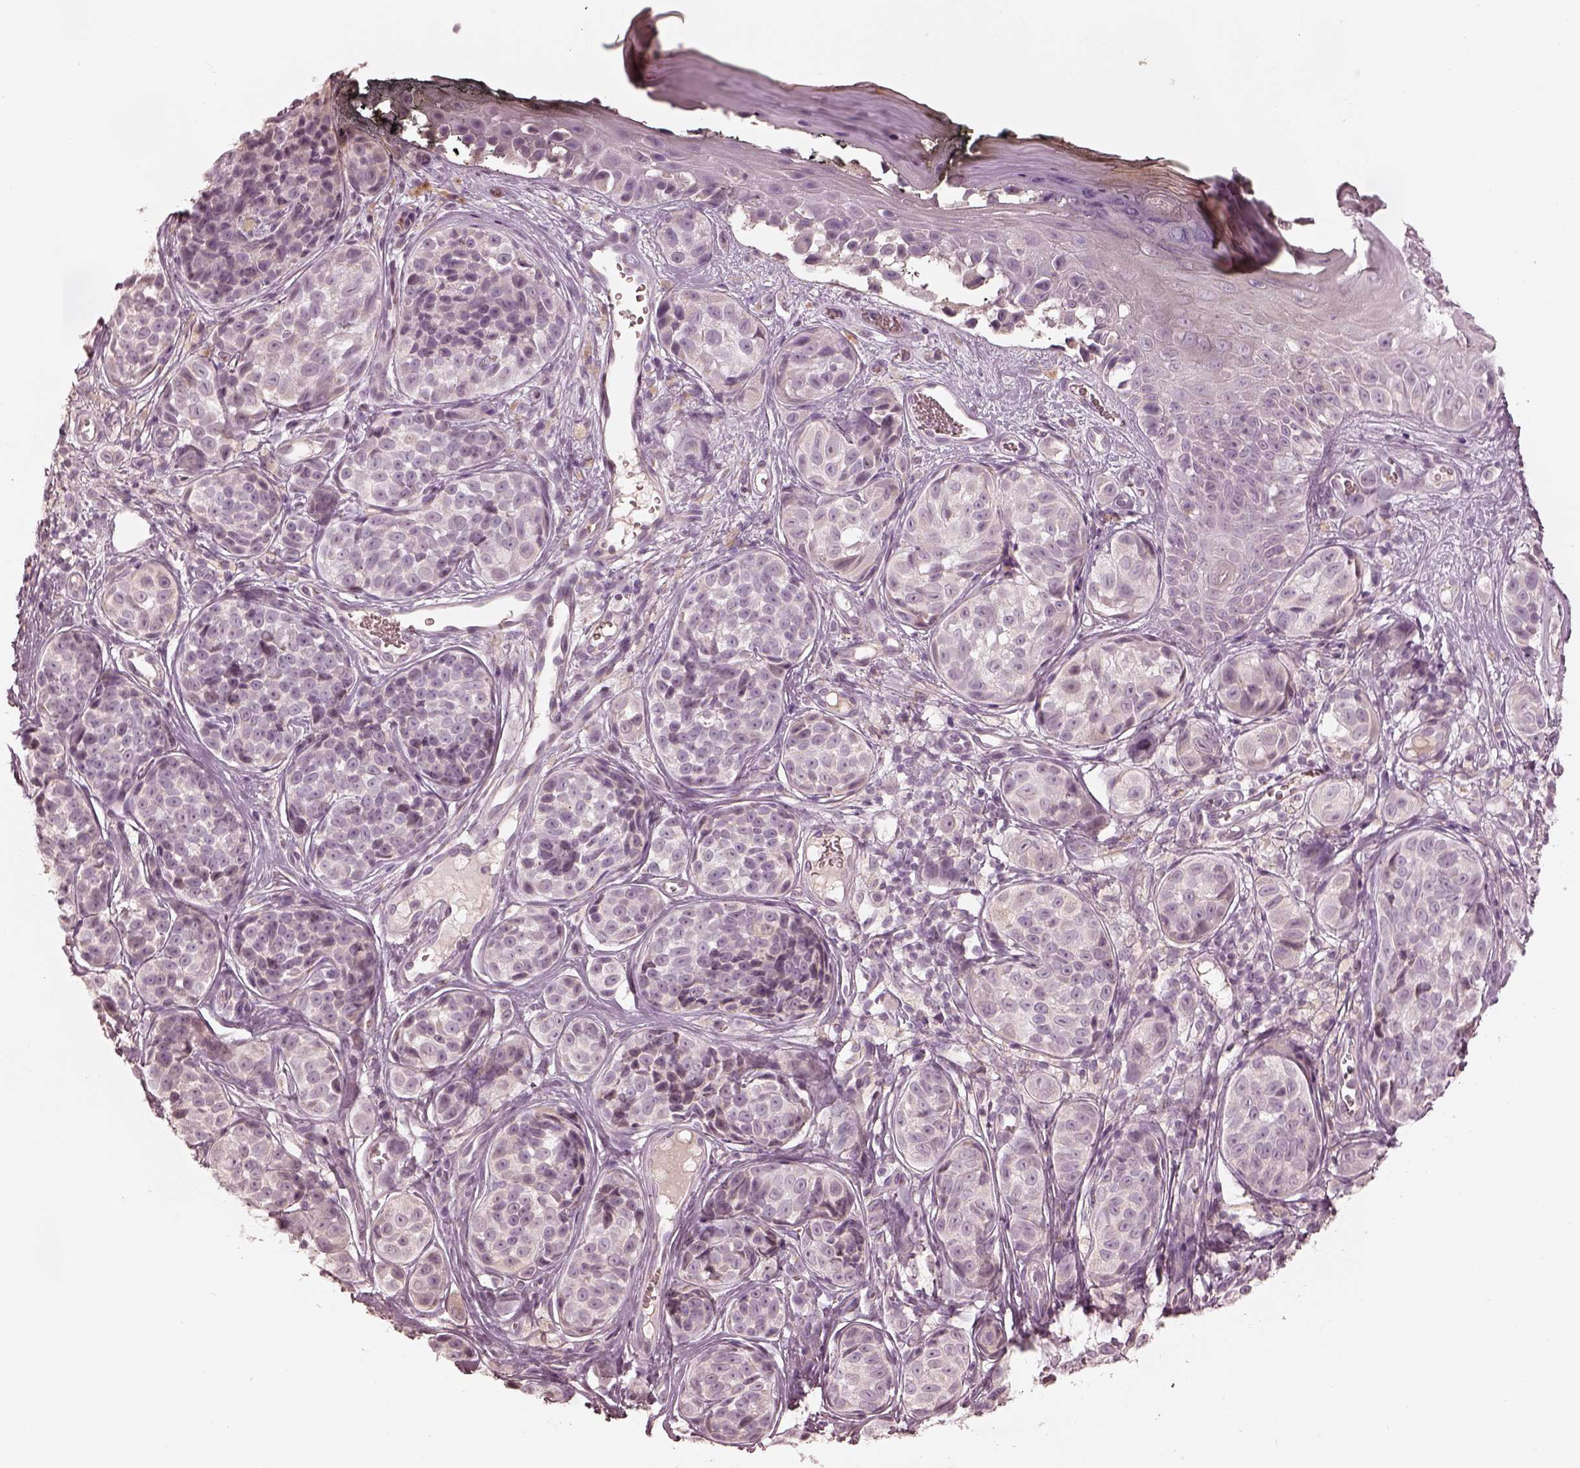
{"staining": {"intensity": "negative", "quantity": "none", "location": "none"}, "tissue": "melanoma", "cell_type": "Tumor cells", "image_type": "cancer", "snomed": [{"axis": "morphology", "description": "Malignant melanoma, NOS"}, {"axis": "topography", "description": "Skin"}], "caption": "Protein analysis of malignant melanoma exhibits no significant expression in tumor cells.", "gene": "ANKLE1", "patient": {"sex": "male", "age": 48}}